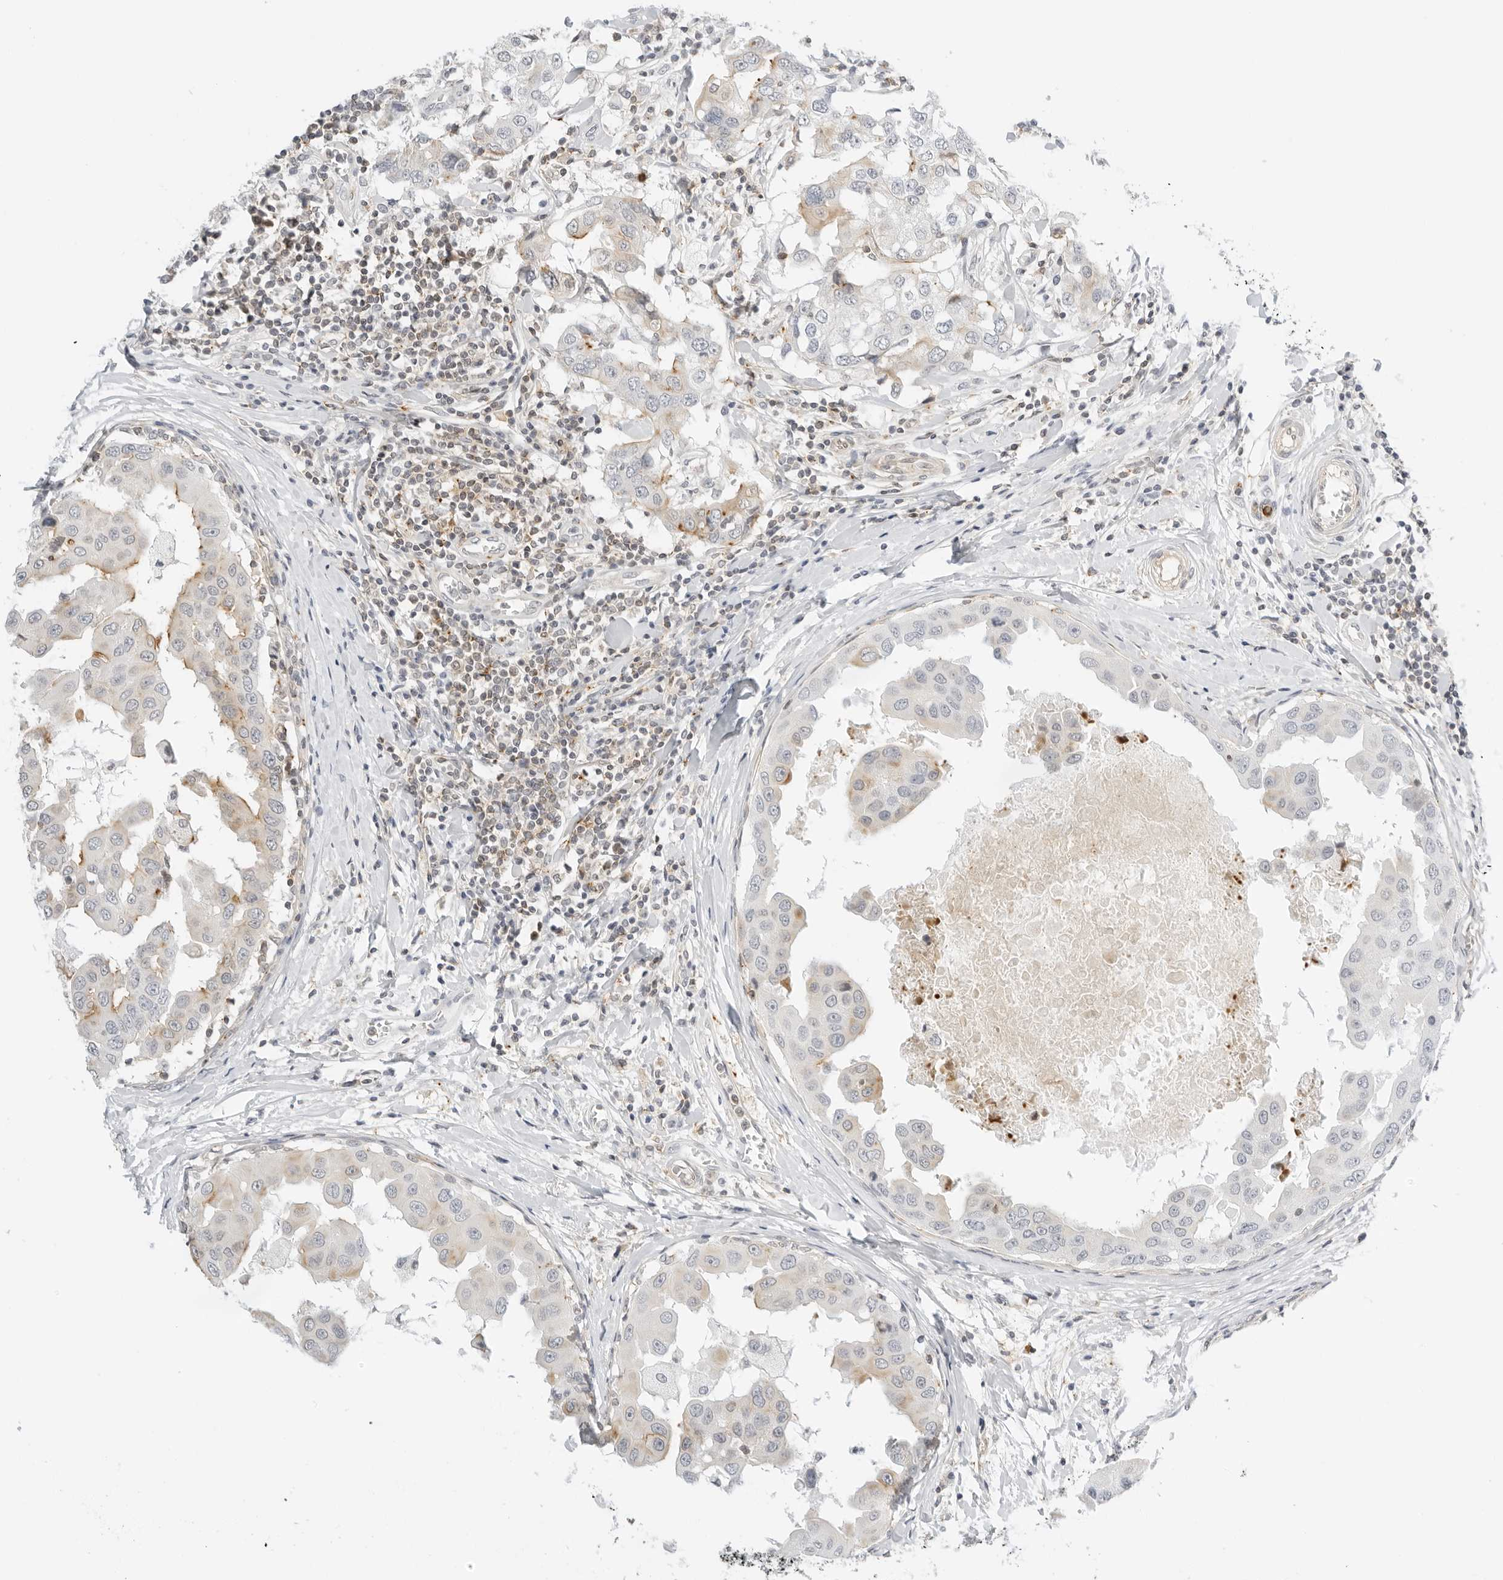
{"staining": {"intensity": "weak", "quantity": "<25%", "location": "cytoplasmic/membranous"}, "tissue": "breast cancer", "cell_type": "Tumor cells", "image_type": "cancer", "snomed": [{"axis": "morphology", "description": "Duct carcinoma"}, {"axis": "topography", "description": "Breast"}], "caption": "This micrograph is of invasive ductal carcinoma (breast) stained with immunohistochemistry (IHC) to label a protein in brown with the nuclei are counter-stained blue. There is no expression in tumor cells.", "gene": "OSCP1", "patient": {"sex": "female", "age": 27}}